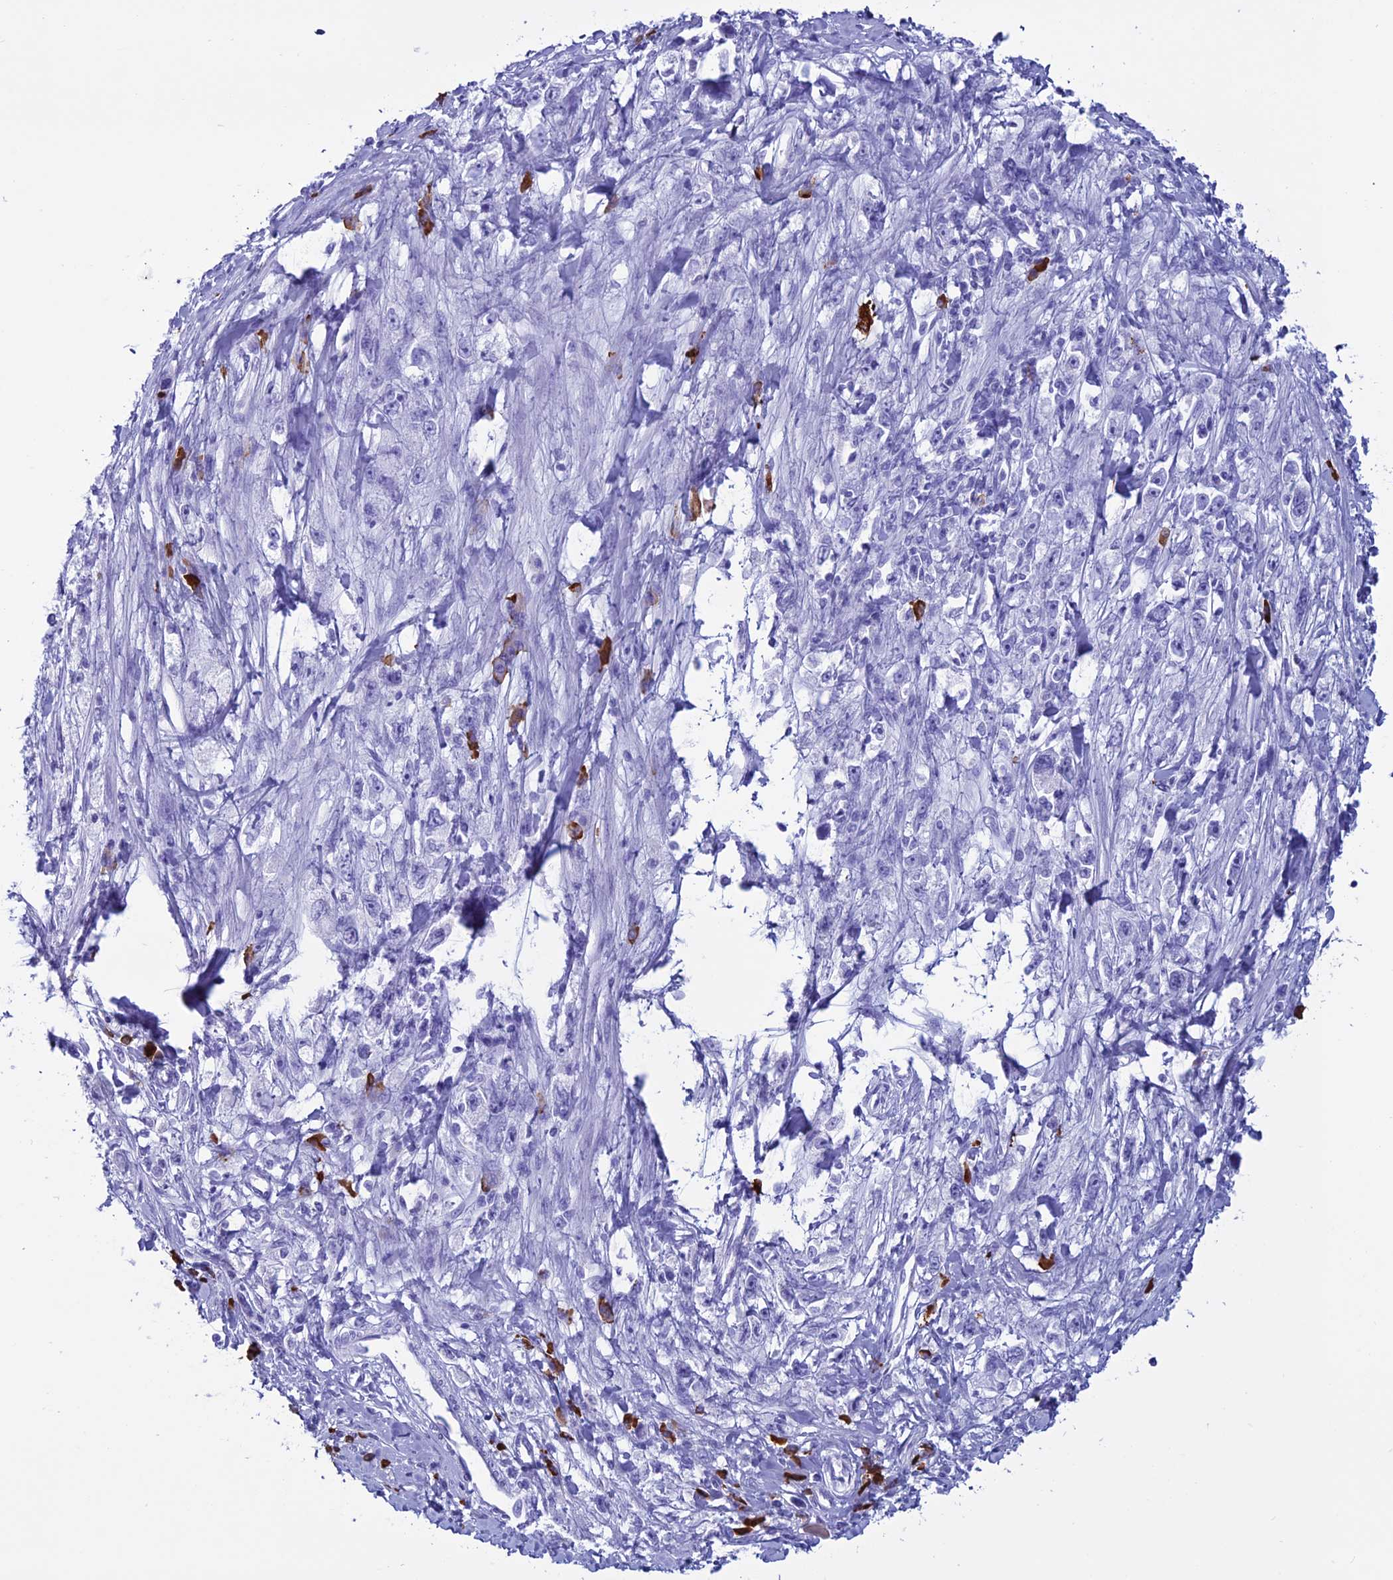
{"staining": {"intensity": "negative", "quantity": "none", "location": "none"}, "tissue": "stomach cancer", "cell_type": "Tumor cells", "image_type": "cancer", "snomed": [{"axis": "morphology", "description": "Adenocarcinoma, NOS"}, {"axis": "topography", "description": "Stomach"}], "caption": "Immunohistochemistry (IHC) photomicrograph of neoplastic tissue: human stomach cancer stained with DAB (3,3'-diaminobenzidine) shows no significant protein positivity in tumor cells.", "gene": "MZB1", "patient": {"sex": "female", "age": 59}}